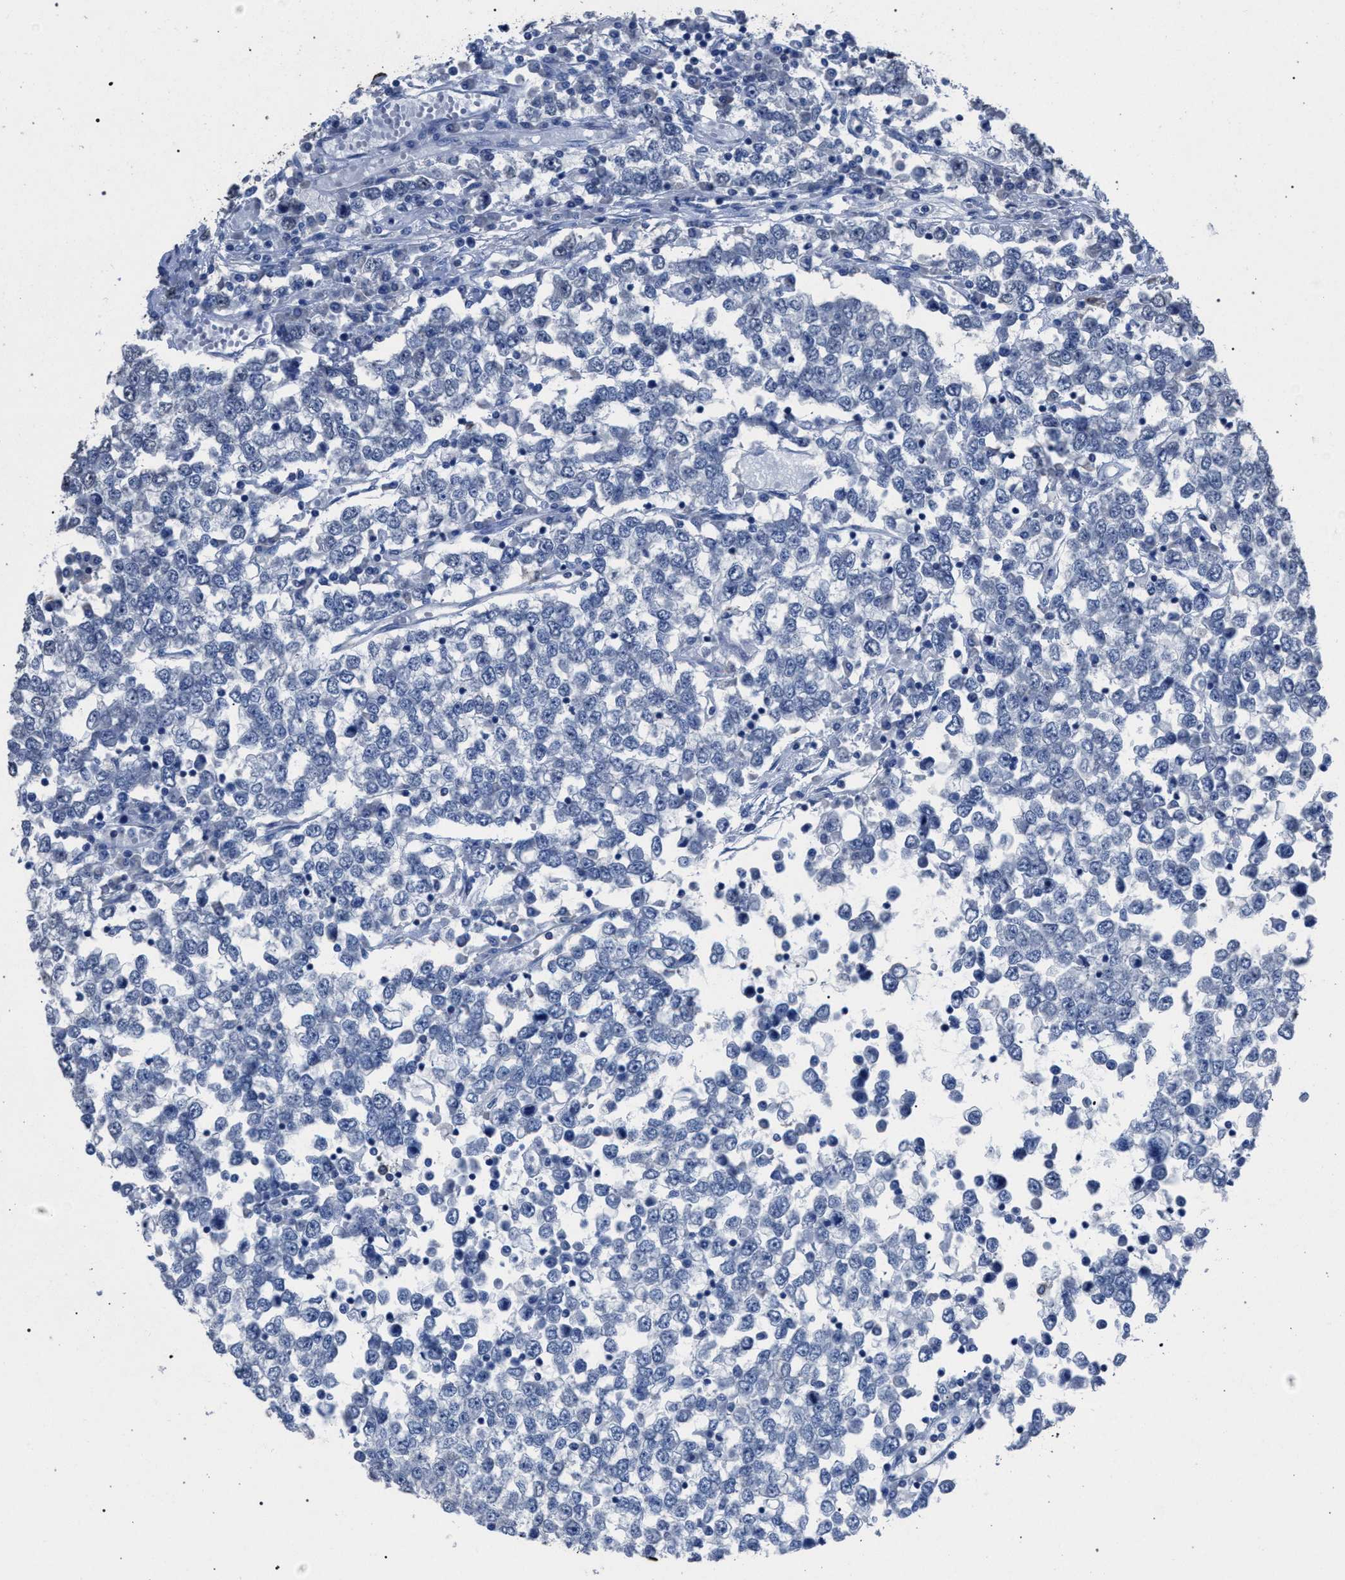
{"staining": {"intensity": "negative", "quantity": "none", "location": "none"}, "tissue": "testis cancer", "cell_type": "Tumor cells", "image_type": "cancer", "snomed": [{"axis": "morphology", "description": "Seminoma, NOS"}, {"axis": "topography", "description": "Testis"}], "caption": "High power microscopy micrograph of an immunohistochemistry micrograph of seminoma (testis), revealing no significant expression in tumor cells.", "gene": "CRYZ", "patient": {"sex": "male", "age": 65}}